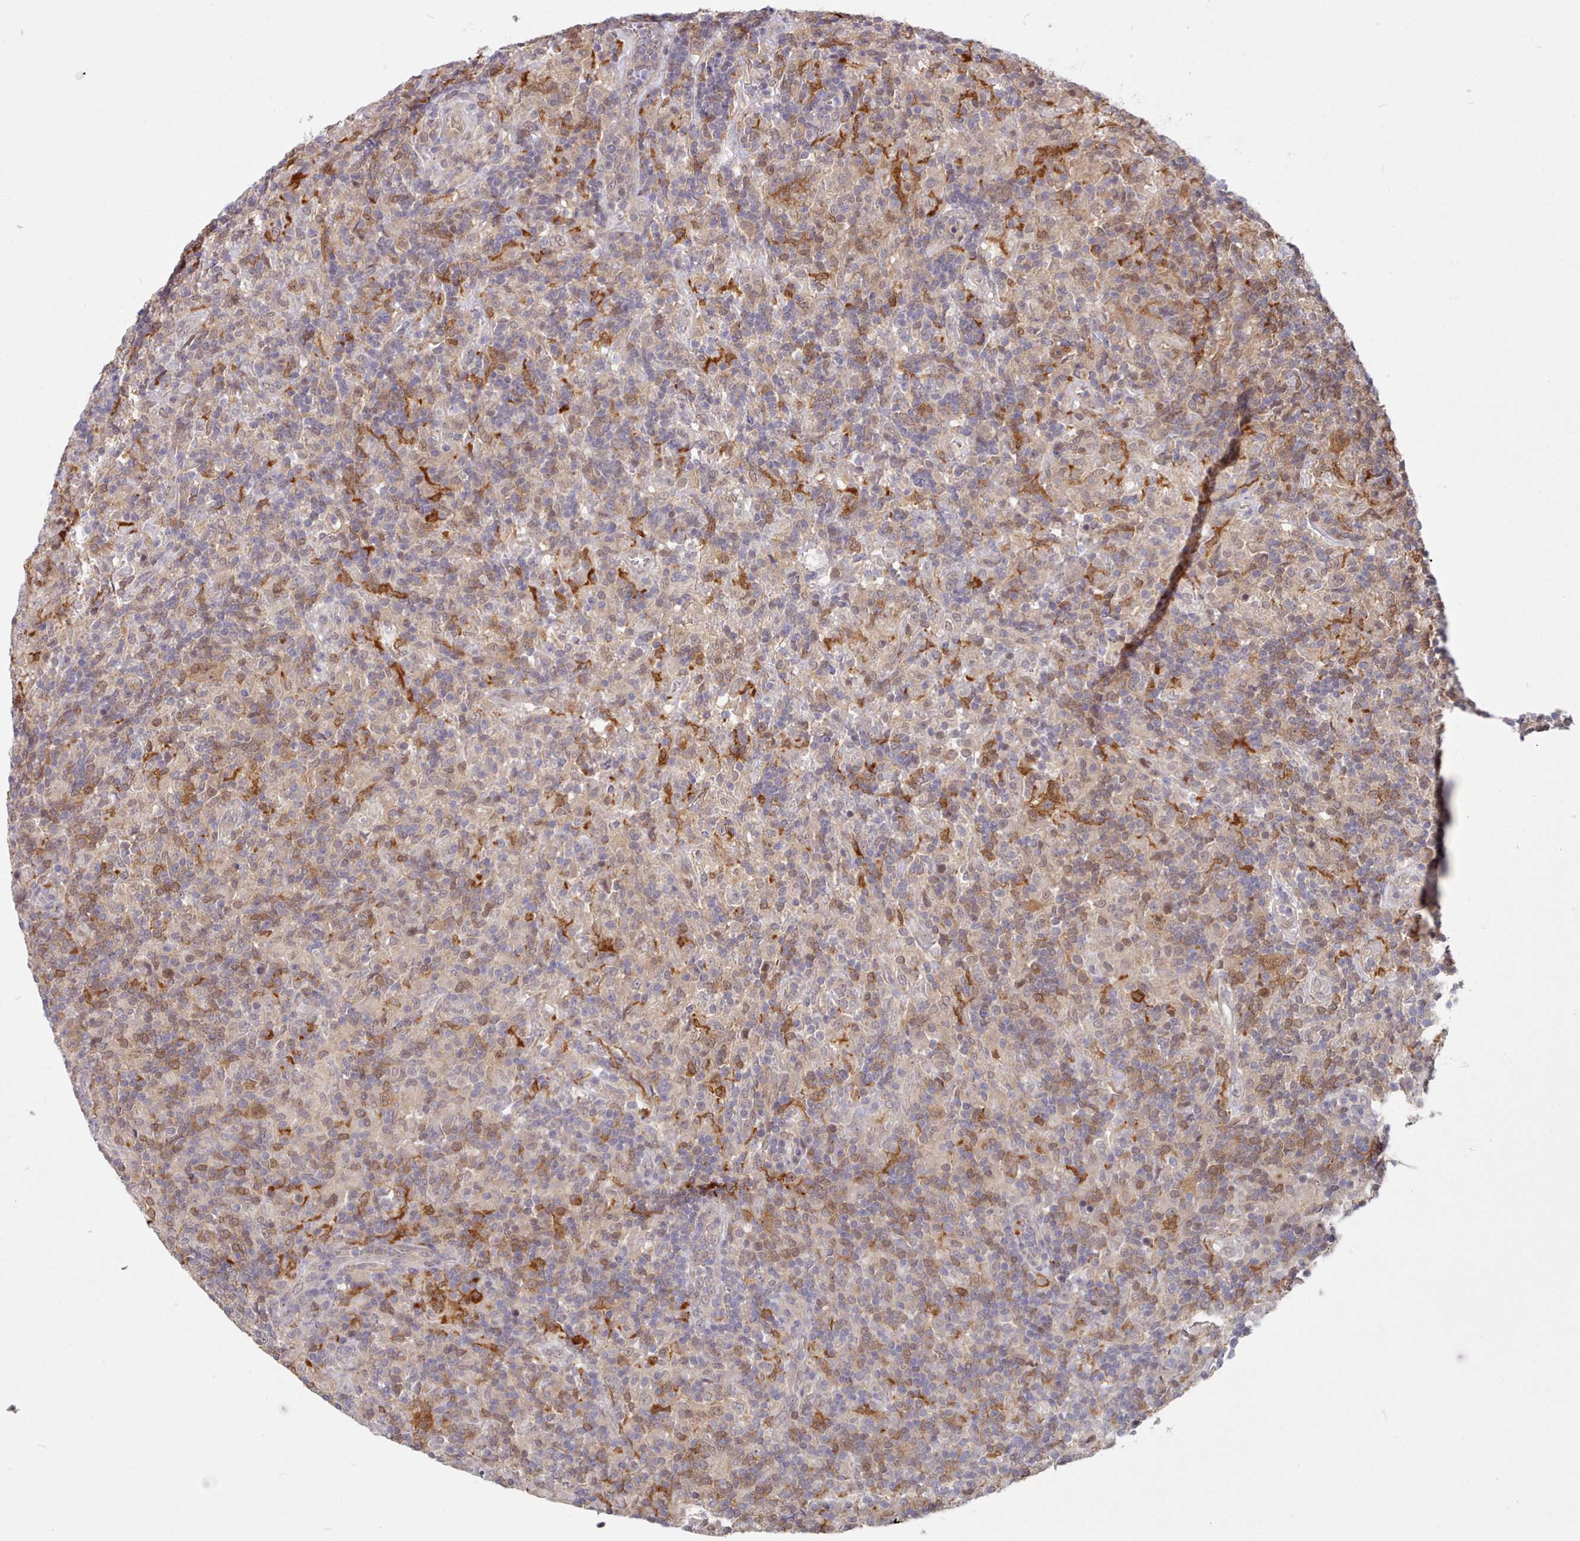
{"staining": {"intensity": "weak", "quantity": "25%-75%", "location": "nuclear"}, "tissue": "lymphoma", "cell_type": "Tumor cells", "image_type": "cancer", "snomed": [{"axis": "morphology", "description": "Hodgkin's disease, NOS"}, {"axis": "topography", "description": "Lymph node"}], "caption": "There is low levels of weak nuclear expression in tumor cells of lymphoma, as demonstrated by immunohistochemical staining (brown color).", "gene": "CES3", "patient": {"sex": "male", "age": 70}}